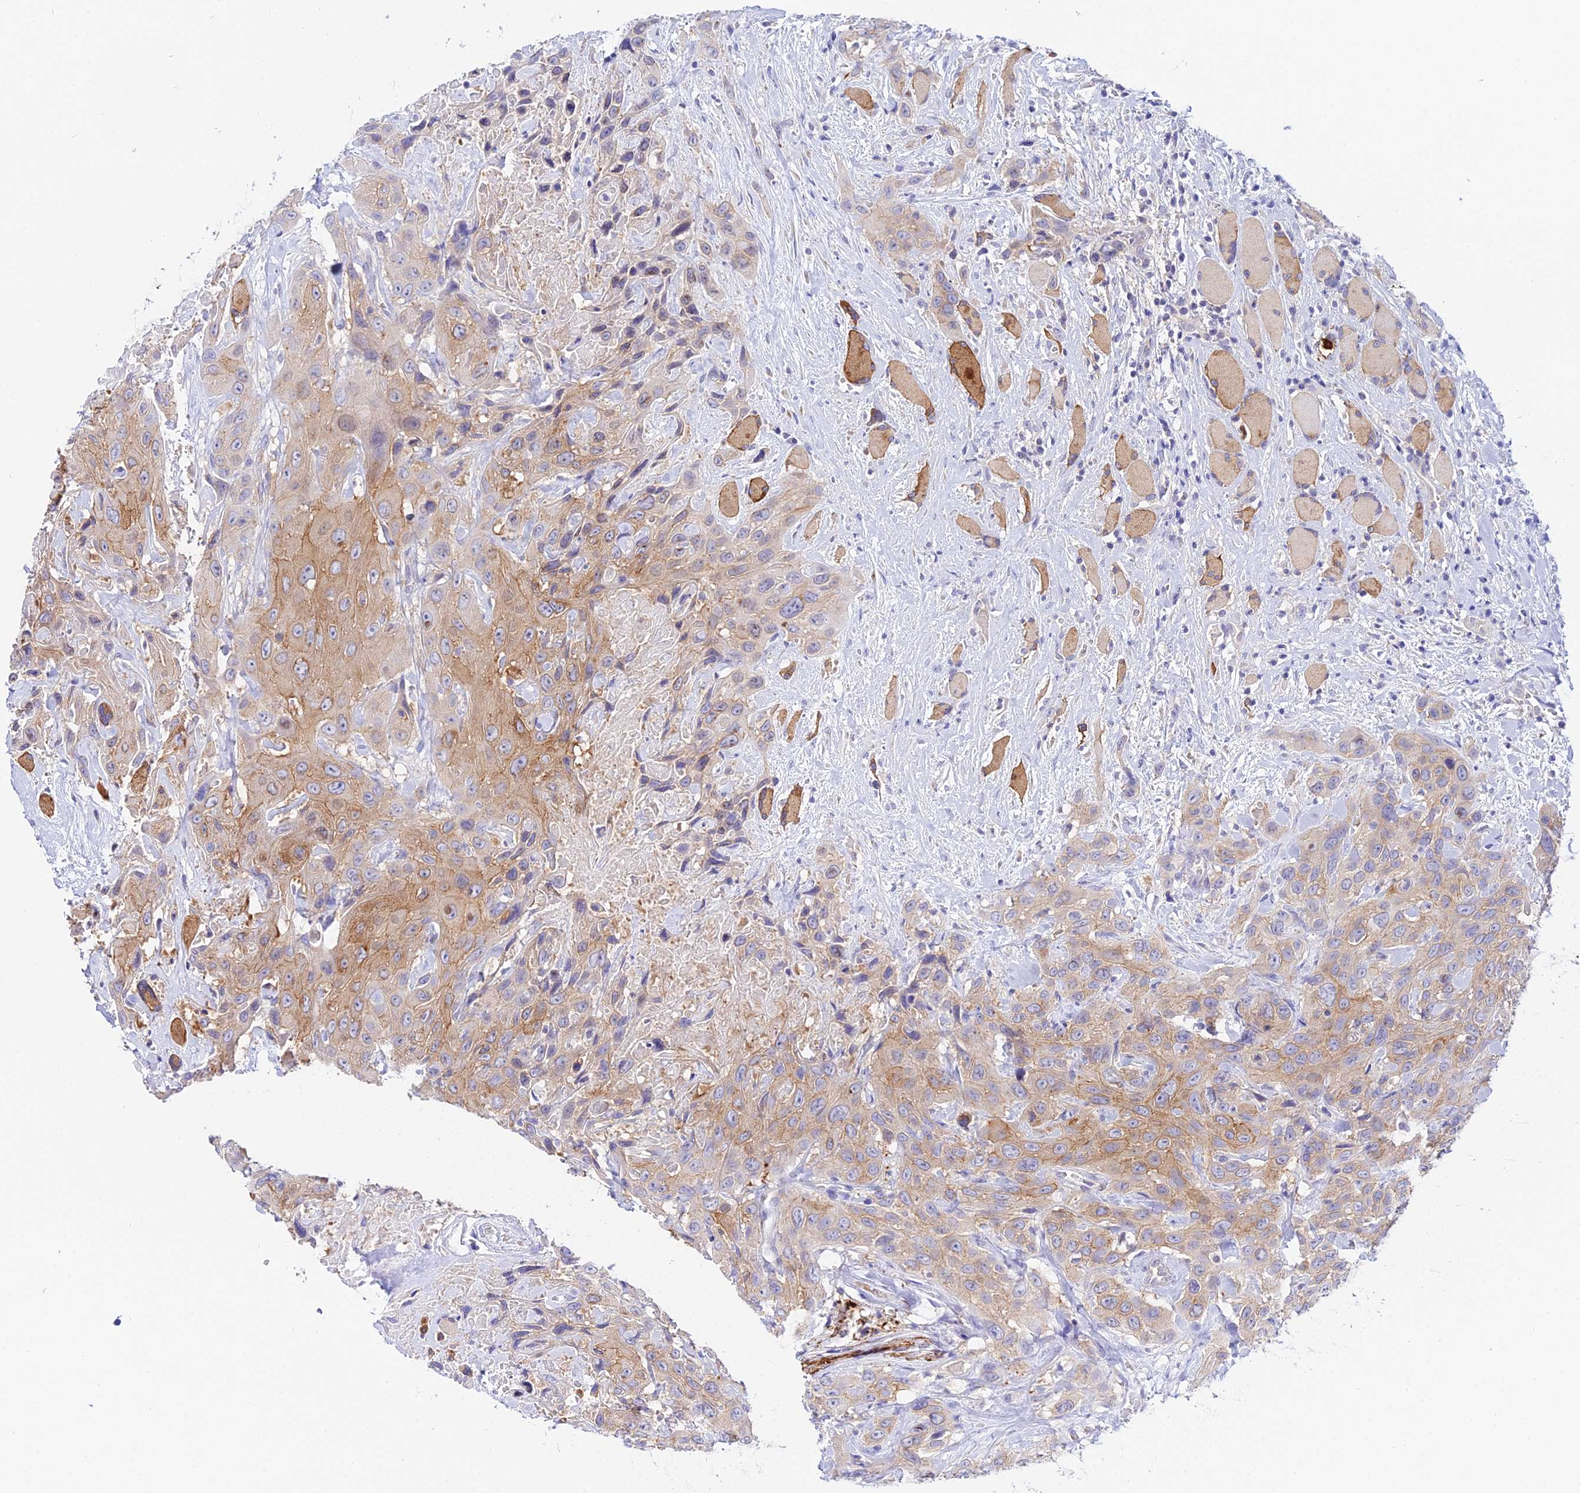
{"staining": {"intensity": "moderate", "quantity": "<25%", "location": "cytoplasmic/membranous"}, "tissue": "head and neck cancer", "cell_type": "Tumor cells", "image_type": "cancer", "snomed": [{"axis": "morphology", "description": "Squamous cell carcinoma, NOS"}, {"axis": "topography", "description": "Head-Neck"}], "caption": "IHC (DAB (3,3'-diaminobenzidine)) staining of squamous cell carcinoma (head and neck) displays moderate cytoplasmic/membranous protein positivity in approximately <25% of tumor cells.", "gene": "ATG16L2", "patient": {"sex": "male", "age": 81}}